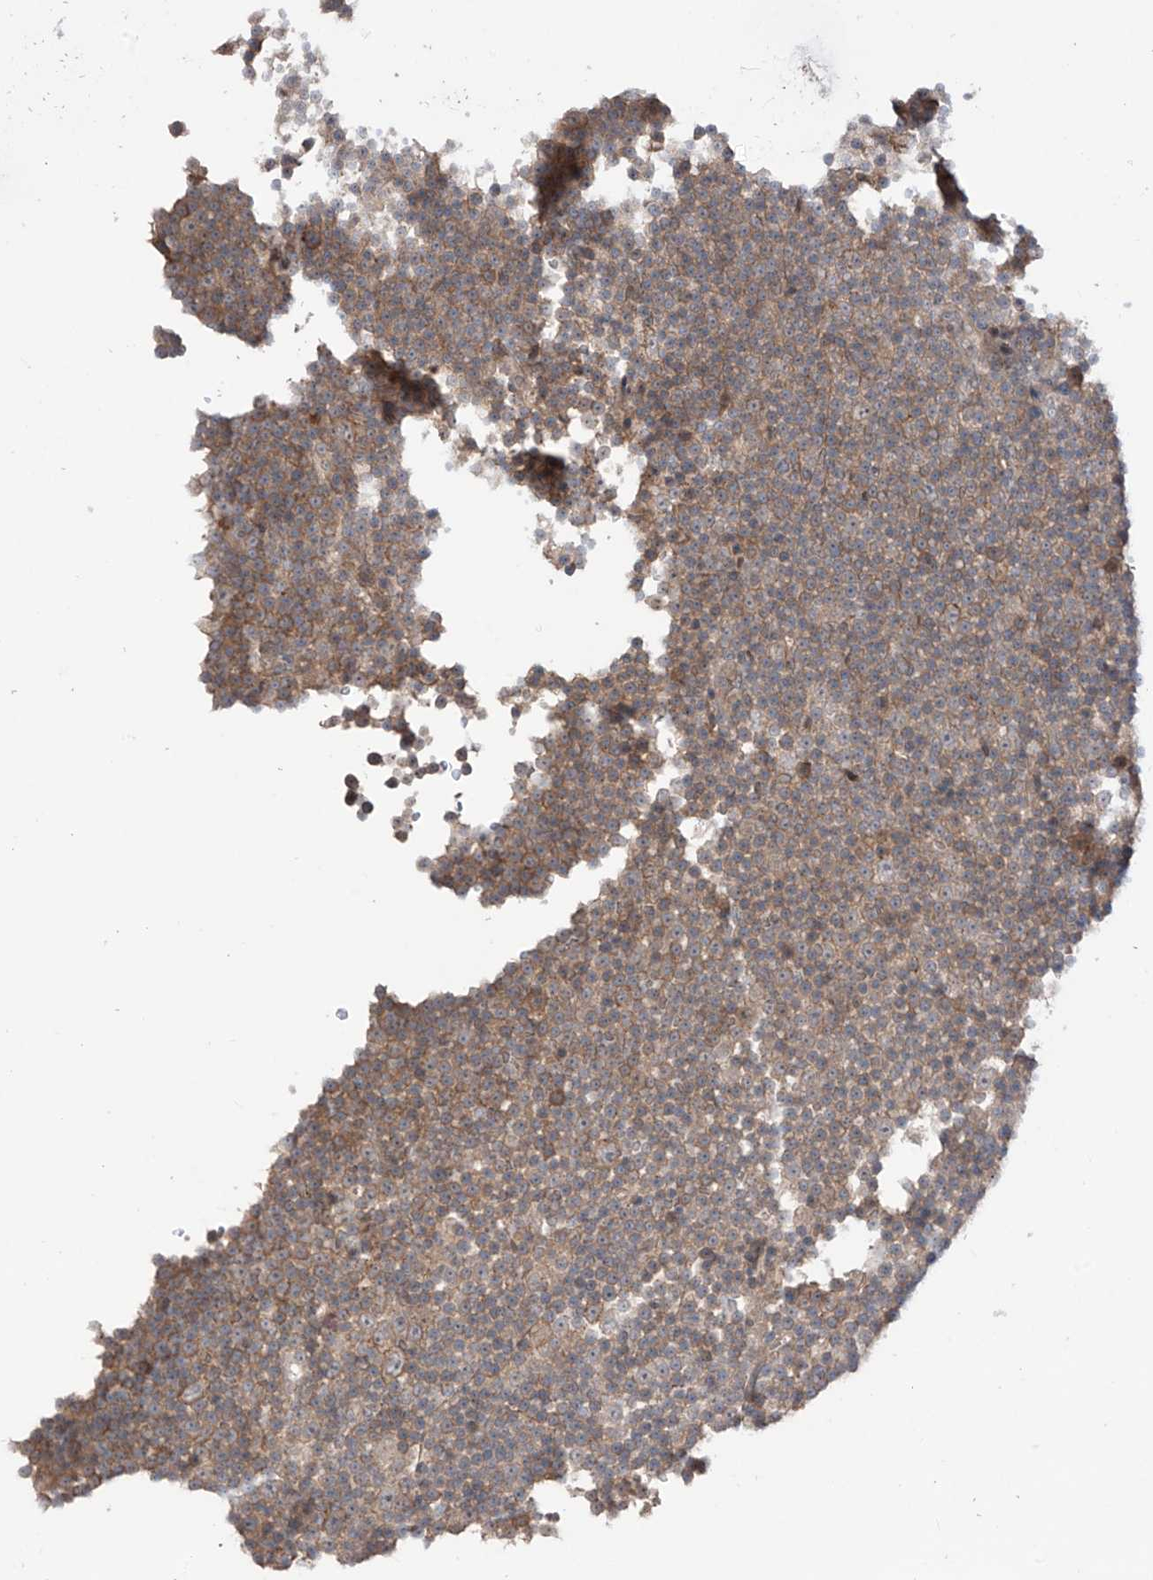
{"staining": {"intensity": "negative", "quantity": "none", "location": "none"}, "tissue": "lymphoma", "cell_type": "Tumor cells", "image_type": "cancer", "snomed": [{"axis": "morphology", "description": "Malignant lymphoma, non-Hodgkin's type, Low grade"}, {"axis": "topography", "description": "Lymph node"}], "caption": "There is no significant expression in tumor cells of lymphoma.", "gene": "LRRC74A", "patient": {"sex": "female", "age": 67}}